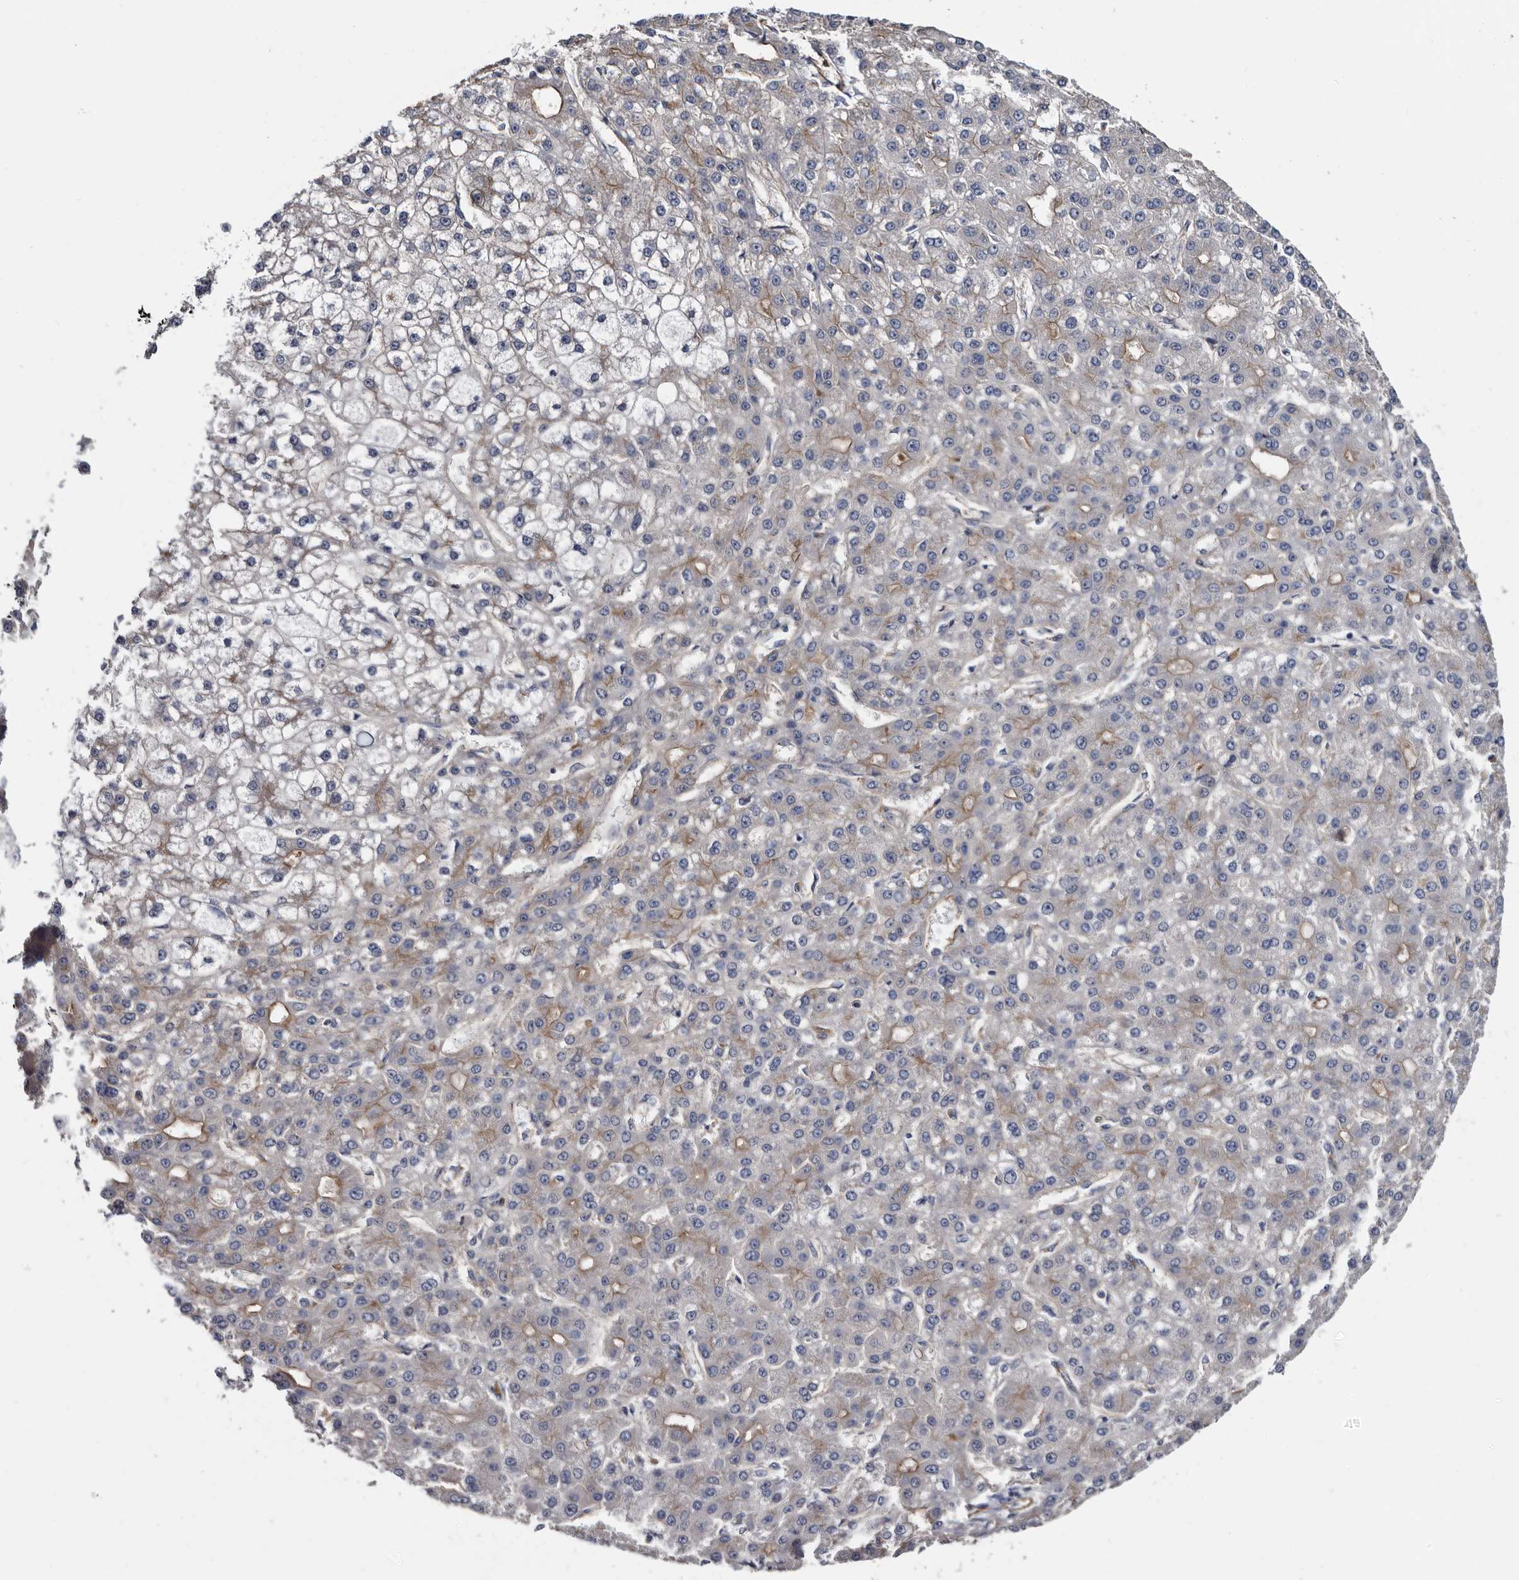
{"staining": {"intensity": "moderate", "quantity": "<25%", "location": "cytoplasmic/membranous"}, "tissue": "liver cancer", "cell_type": "Tumor cells", "image_type": "cancer", "snomed": [{"axis": "morphology", "description": "Carcinoma, Hepatocellular, NOS"}, {"axis": "topography", "description": "Liver"}], "caption": "Liver hepatocellular carcinoma stained with immunohistochemistry (IHC) reveals moderate cytoplasmic/membranous positivity in approximately <25% of tumor cells. The staining was performed using DAB (3,3'-diaminobenzidine) to visualize the protein expression in brown, while the nuclei were stained in blue with hematoxylin (Magnification: 20x).", "gene": "TSPAN17", "patient": {"sex": "male", "age": 67}}